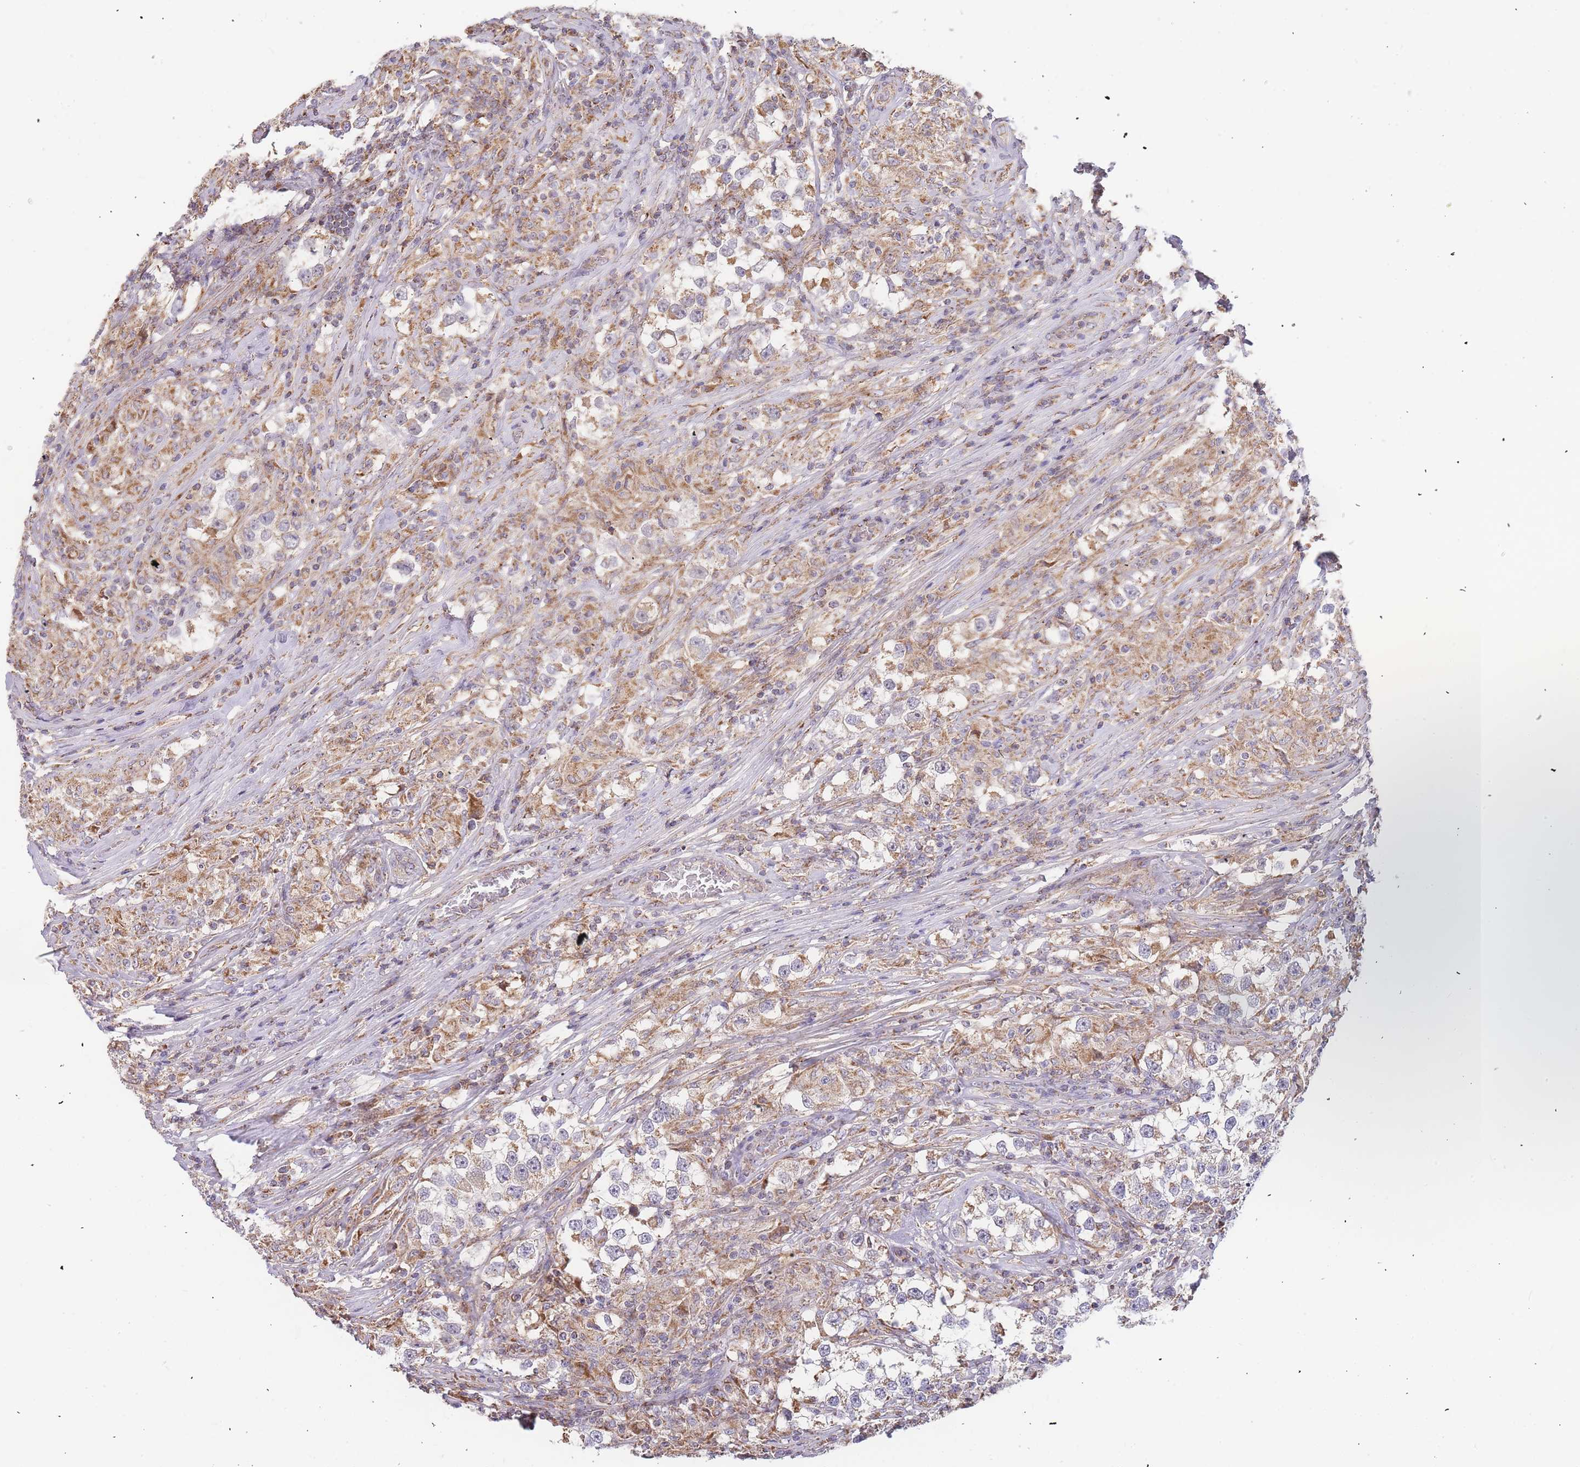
{"staining": {"intensity": "moderate", "quantity": ">75%", "location": "cytoplasmic/membranous"}, "tissue": "testis cancer", "cell_type": "Tumor cells", "image_type": "cancer", "snomed": [{"axis": "morphology", "description": "Seminoma, NOS"}, {"axis": "topography", "description": "Testis"}], "caption": "This is an image of IHC staining of seminoma (testis), which shows moderate expression in the cytoplasmic/membranous of tumor cells.", "gene": "ADCY9", "patient": {"sex": "male", "age": 46}}